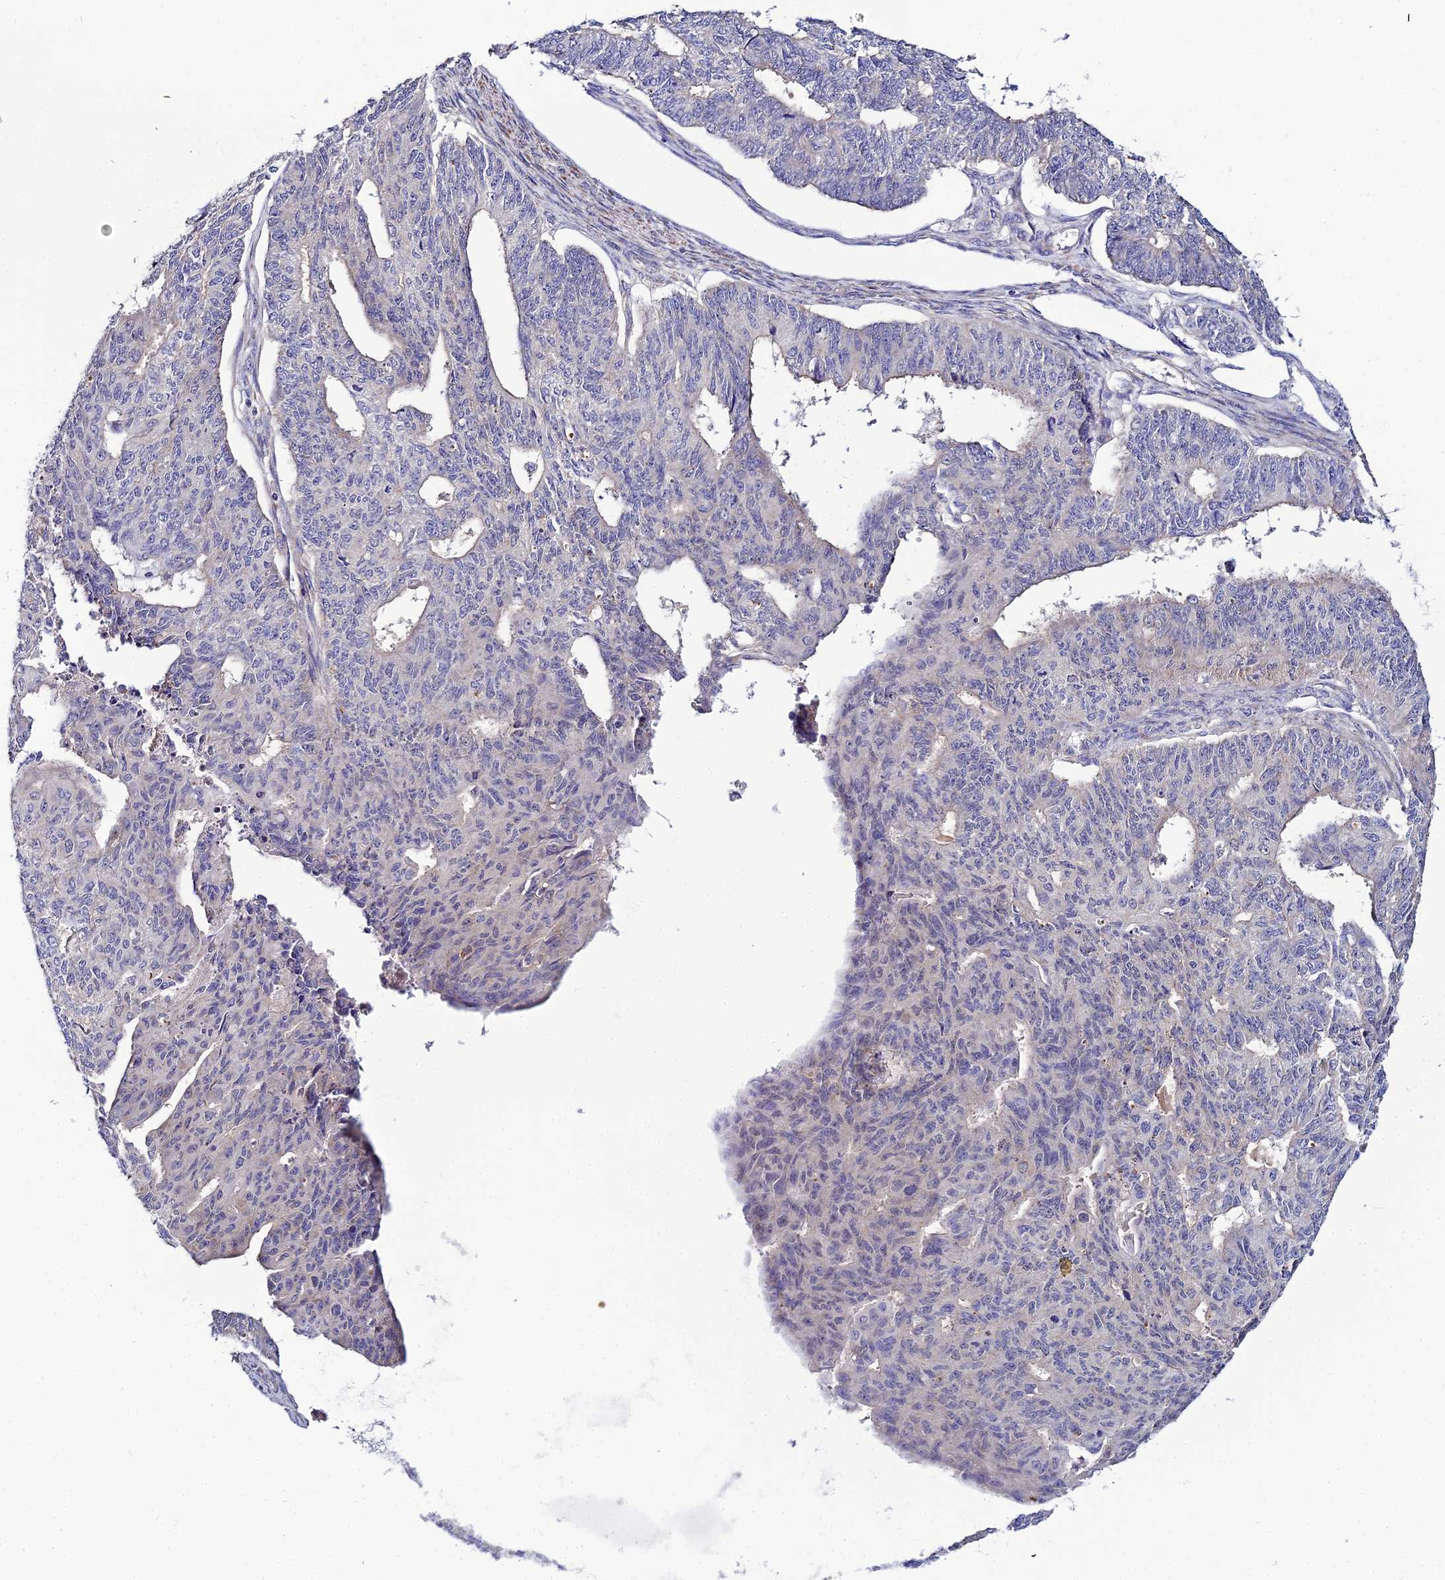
{"staining": {"intensity": "negative", "quantity": "none", "location": "none"}, "tissue": "endometrial cancer", "cell_type": "Tumor cells", "image_type": "cancer", "snomed": [{"axis": "morphology", "description": "Adenocarcinoma, NOS"}, {"axis": "topography", "description": "Endometrium"}], "caption": "The immunohistochemistry (IHC) image has no significant positivity in tumor cells of adenocarcinoma (endometrial) tissue. (Stains: DAB (3,3'-diaminobenzidine) immunohistochemistry with hematoxylin counter stain, Microscopy: brightfield microscopy at high magnification).", "gene": "ACOT2", "patient": {"sex": "female", "age": 32}}